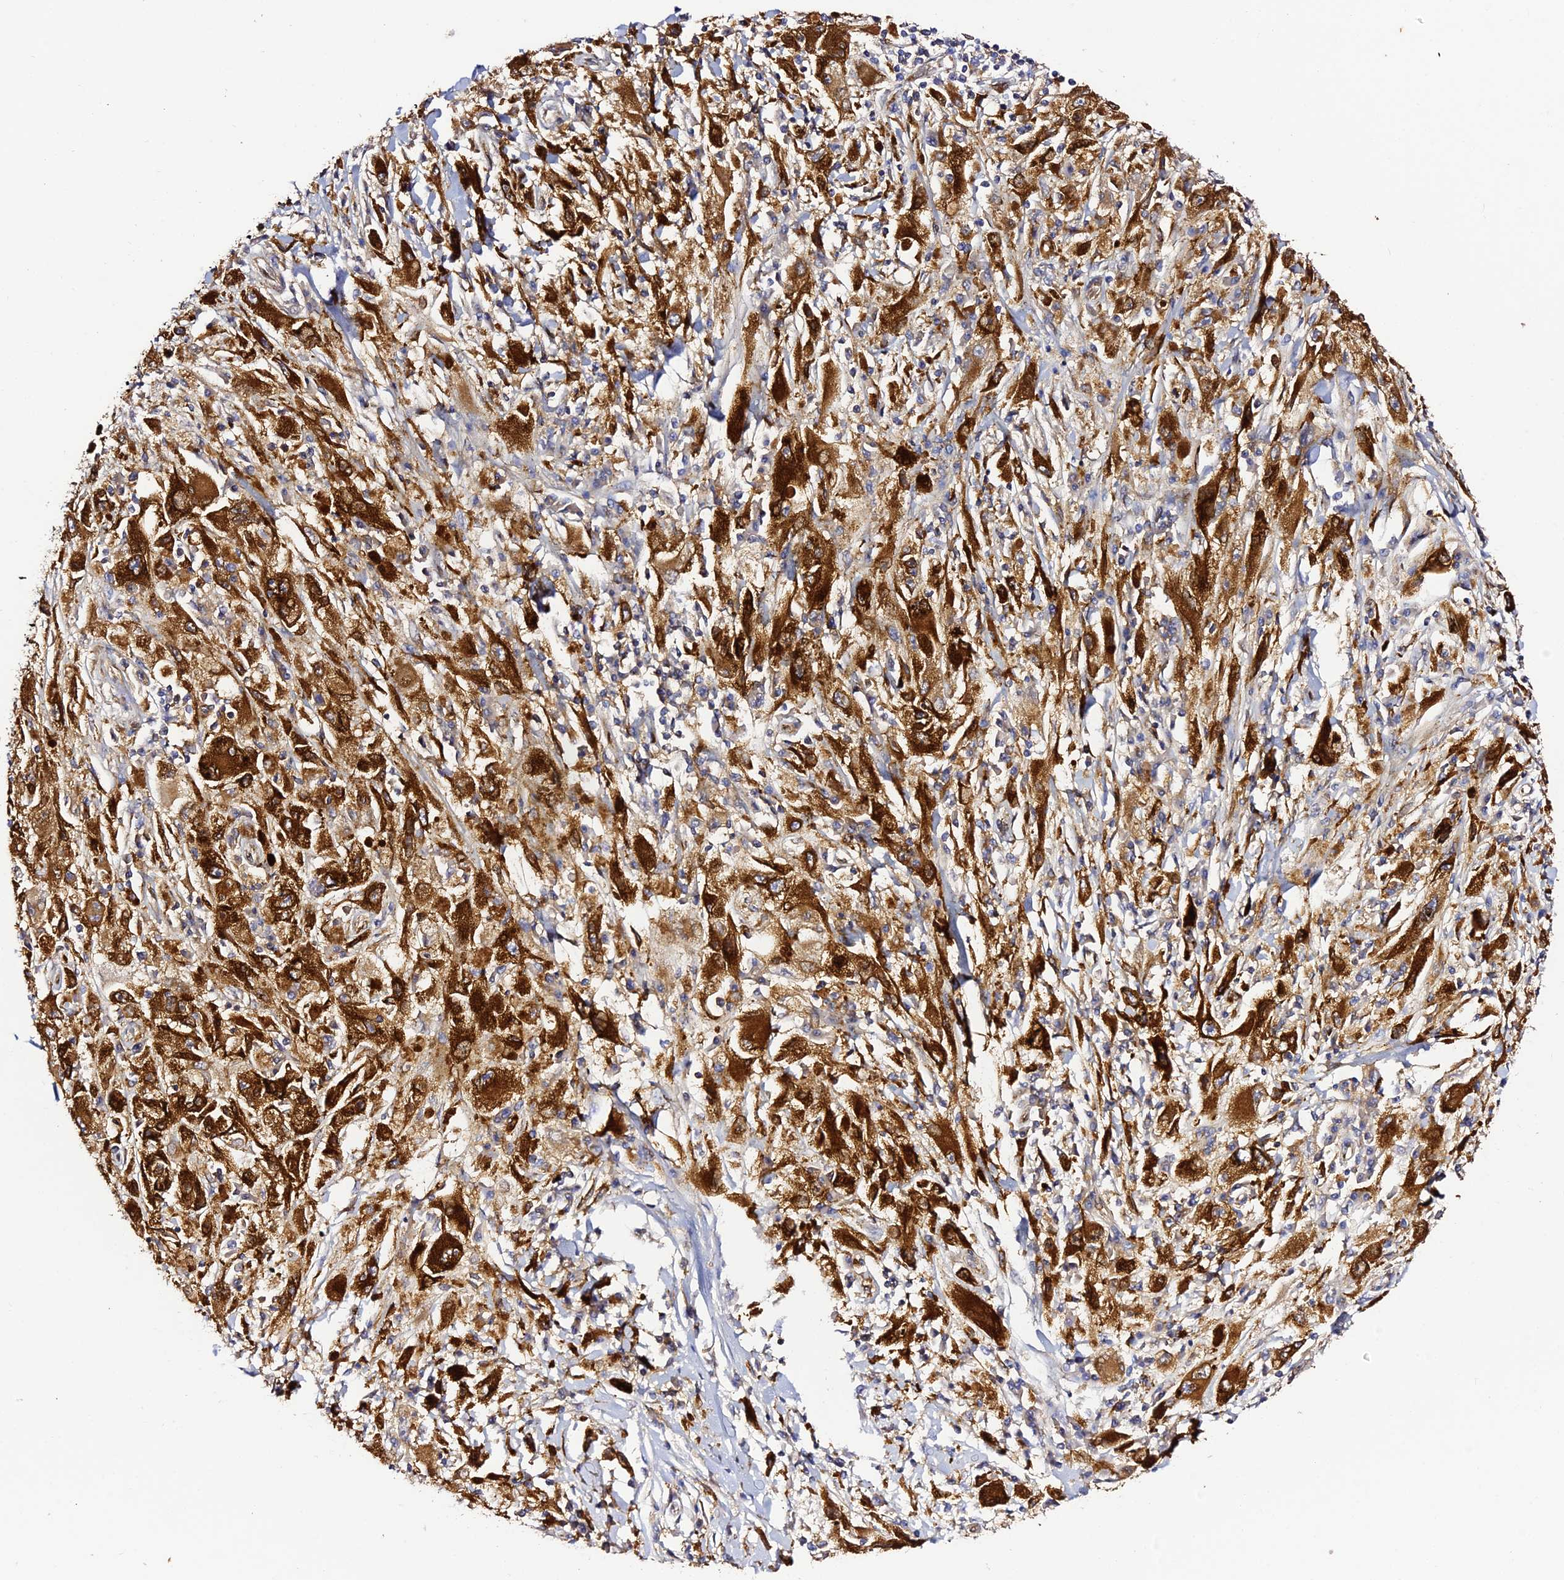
{"staining": {"intensity": "strong", "quantity": ">75%", "location": "cytoplasmic/membranous"}, "tissue": "melanoma", "cell_type": "Tumor cells", "image_type": "cancer", "snomed": [{"axis": "morphology", "description": "Malignant melanoma, Metastatic site"}, {"axis": "topography", "description": "Skin"}], "caption": "High-magnification brightfield microscopy of malignant melanoma (metastatic site) stained with DAB (brown) and counterstained with hematoxylin (blue). tumor cells exhibit strong cytoplasmic/membranous expression is appreciated in approximately>75% of cells.", "gene": "TRPV2", "patient": {"sex": "male", "age": 53}}